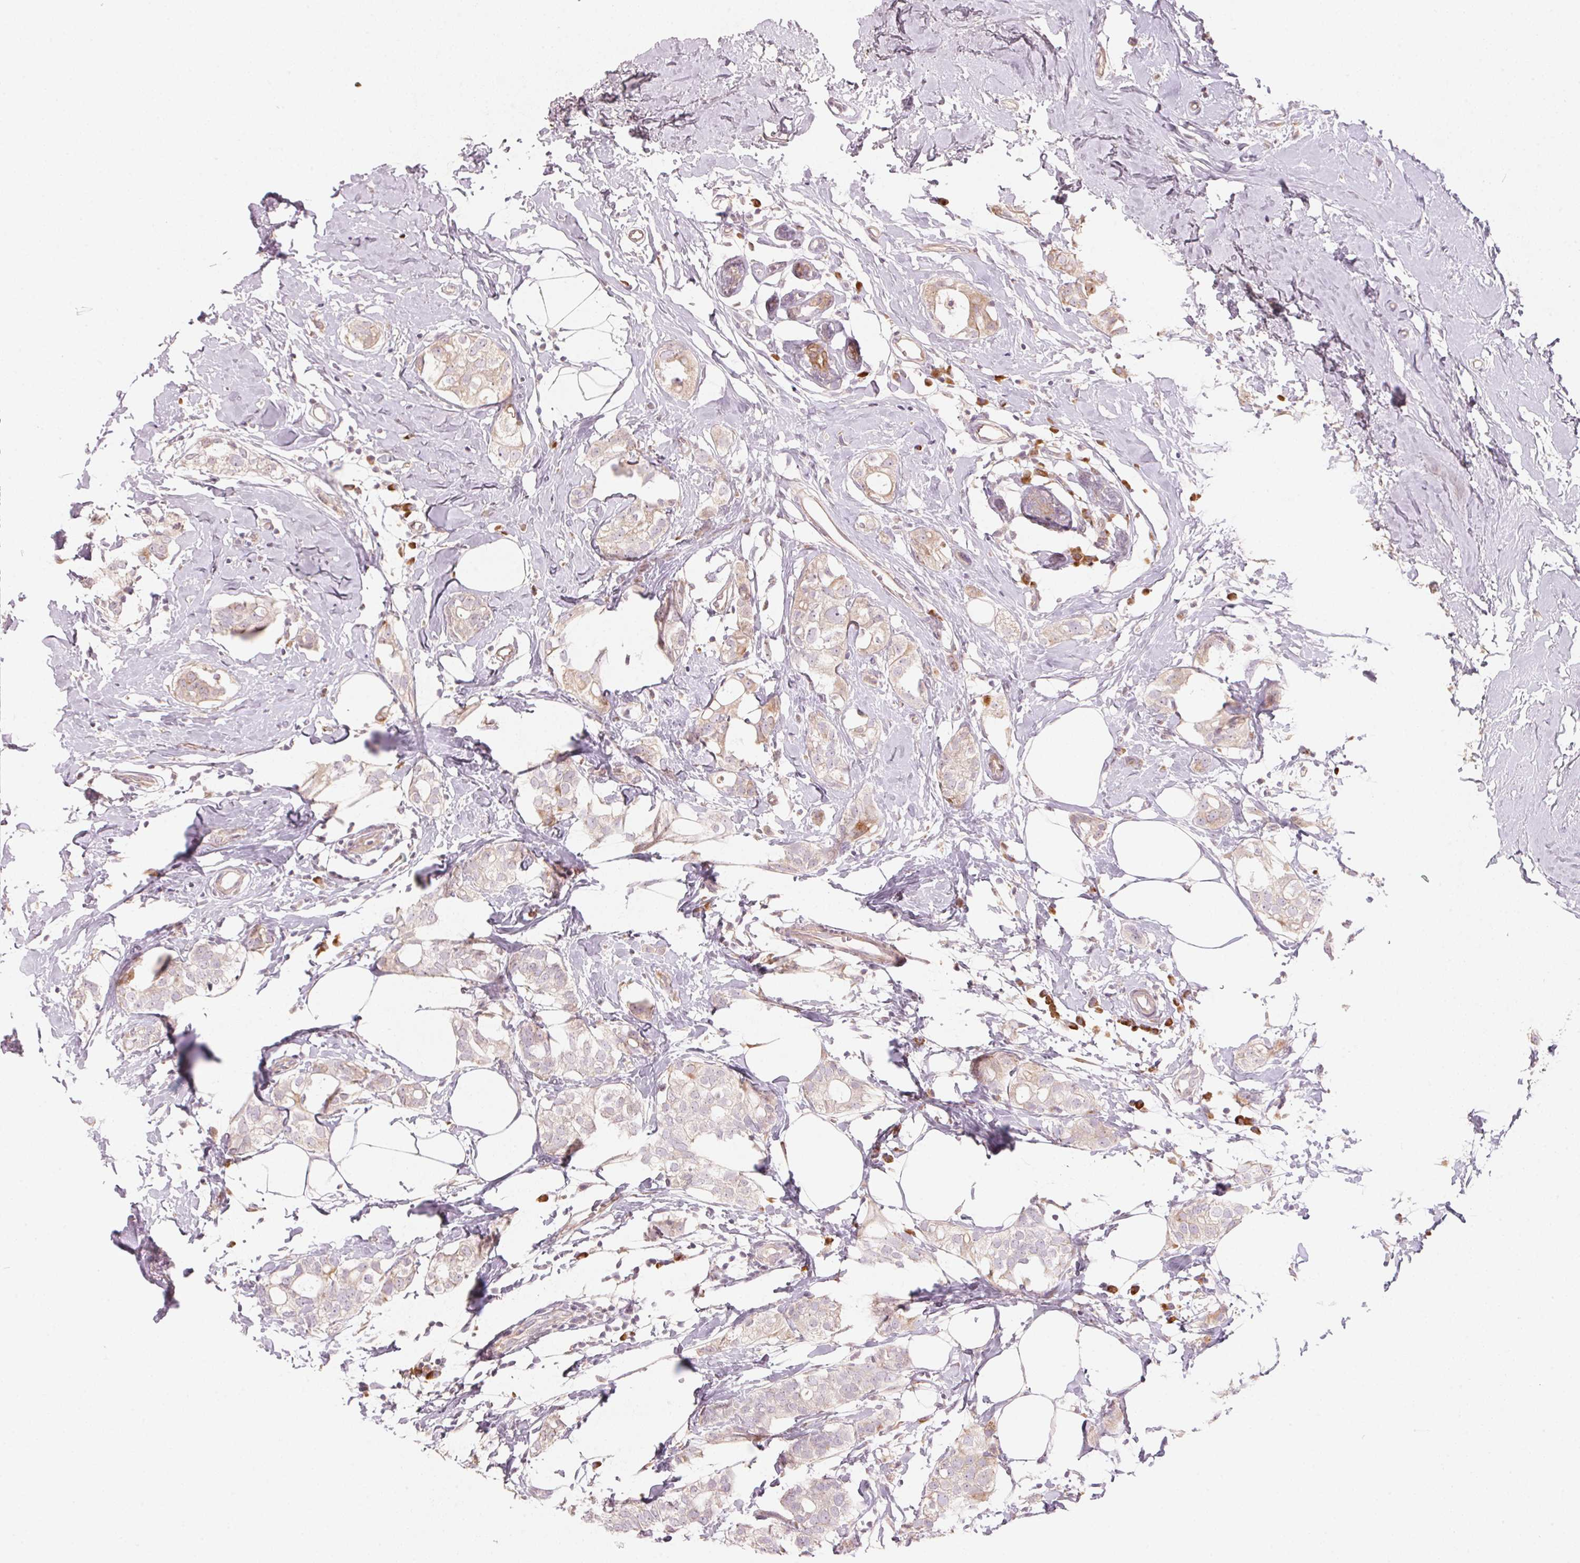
{"staining": {"intensity": "negative", "quantity": "none", "location": "none"}, "tissue": "breast cancer", "cell_type": "Tumor cells", "image_type": "cancer", "snomed": [{"axis": "morphology", "description": "Duct carcinoma"}, {"axis": "topography", "description": "Breast"}], "caption": "IHC of human breast intraductal carcinoma shows no positivity in tumor cells.", "gene": "BLOC1S2", "patient": {"sex": "female", "age": 40}}